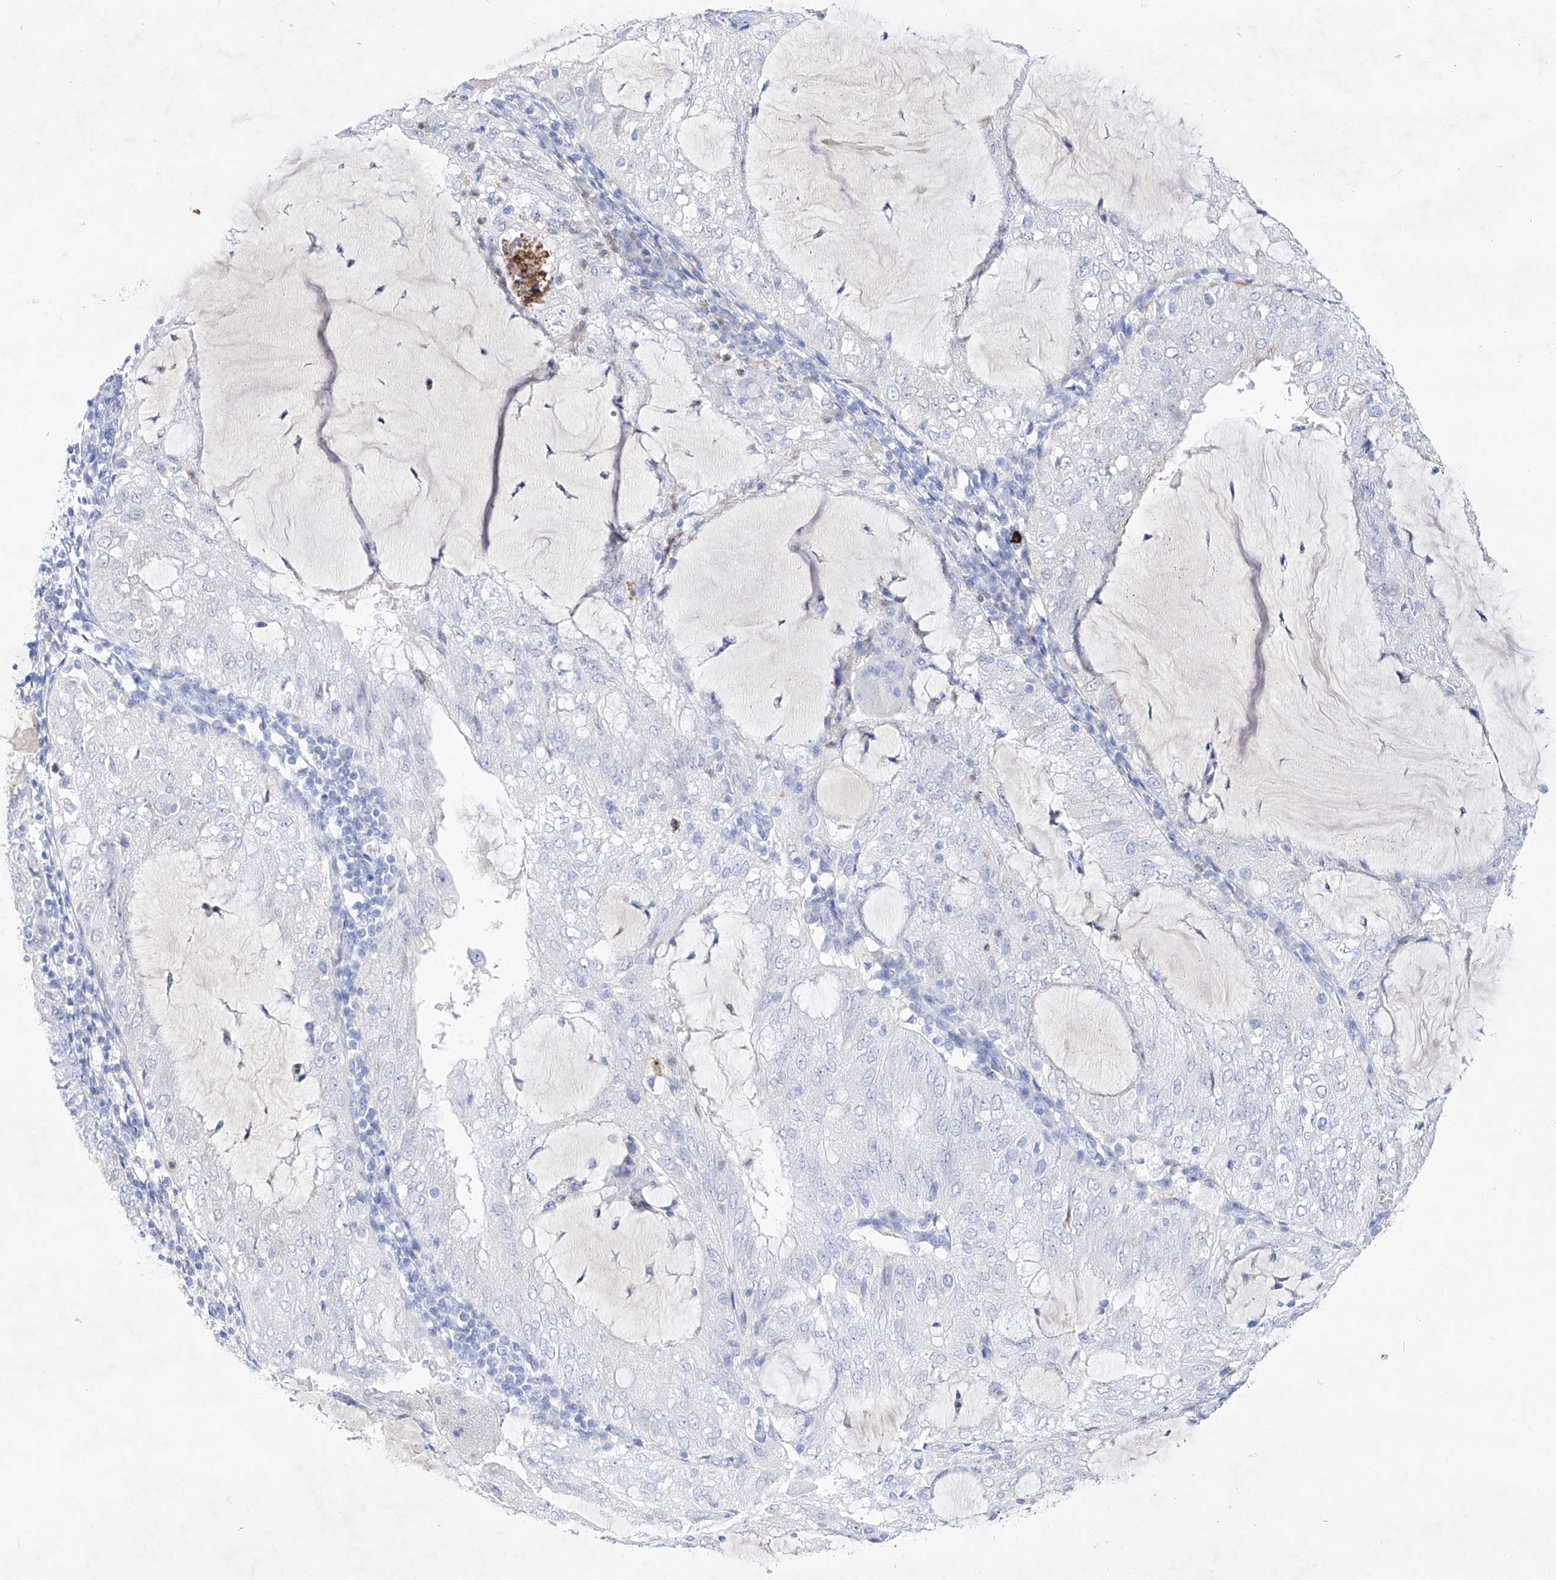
{"staining": {"intensity": "negative", "quantity": "none", "location": "none"}, "tissue": "endometrial cancer", "cell_type": "Tumor cells", "image_type": "cancer", "snomed": [{"axis": "morphology", "description": "Adenocarcinoma, NOS"}, {"axis": "topography", "description": "Endometrium"}], "caption": "DAB (3,3'-diaminobenzidine) immunohistochemical staining of human endometrial adenocarcinoma shows no significant expression in tumor cells.", "gene": "TM7SF2", "patient": {"sex": "female", "age": 81}}